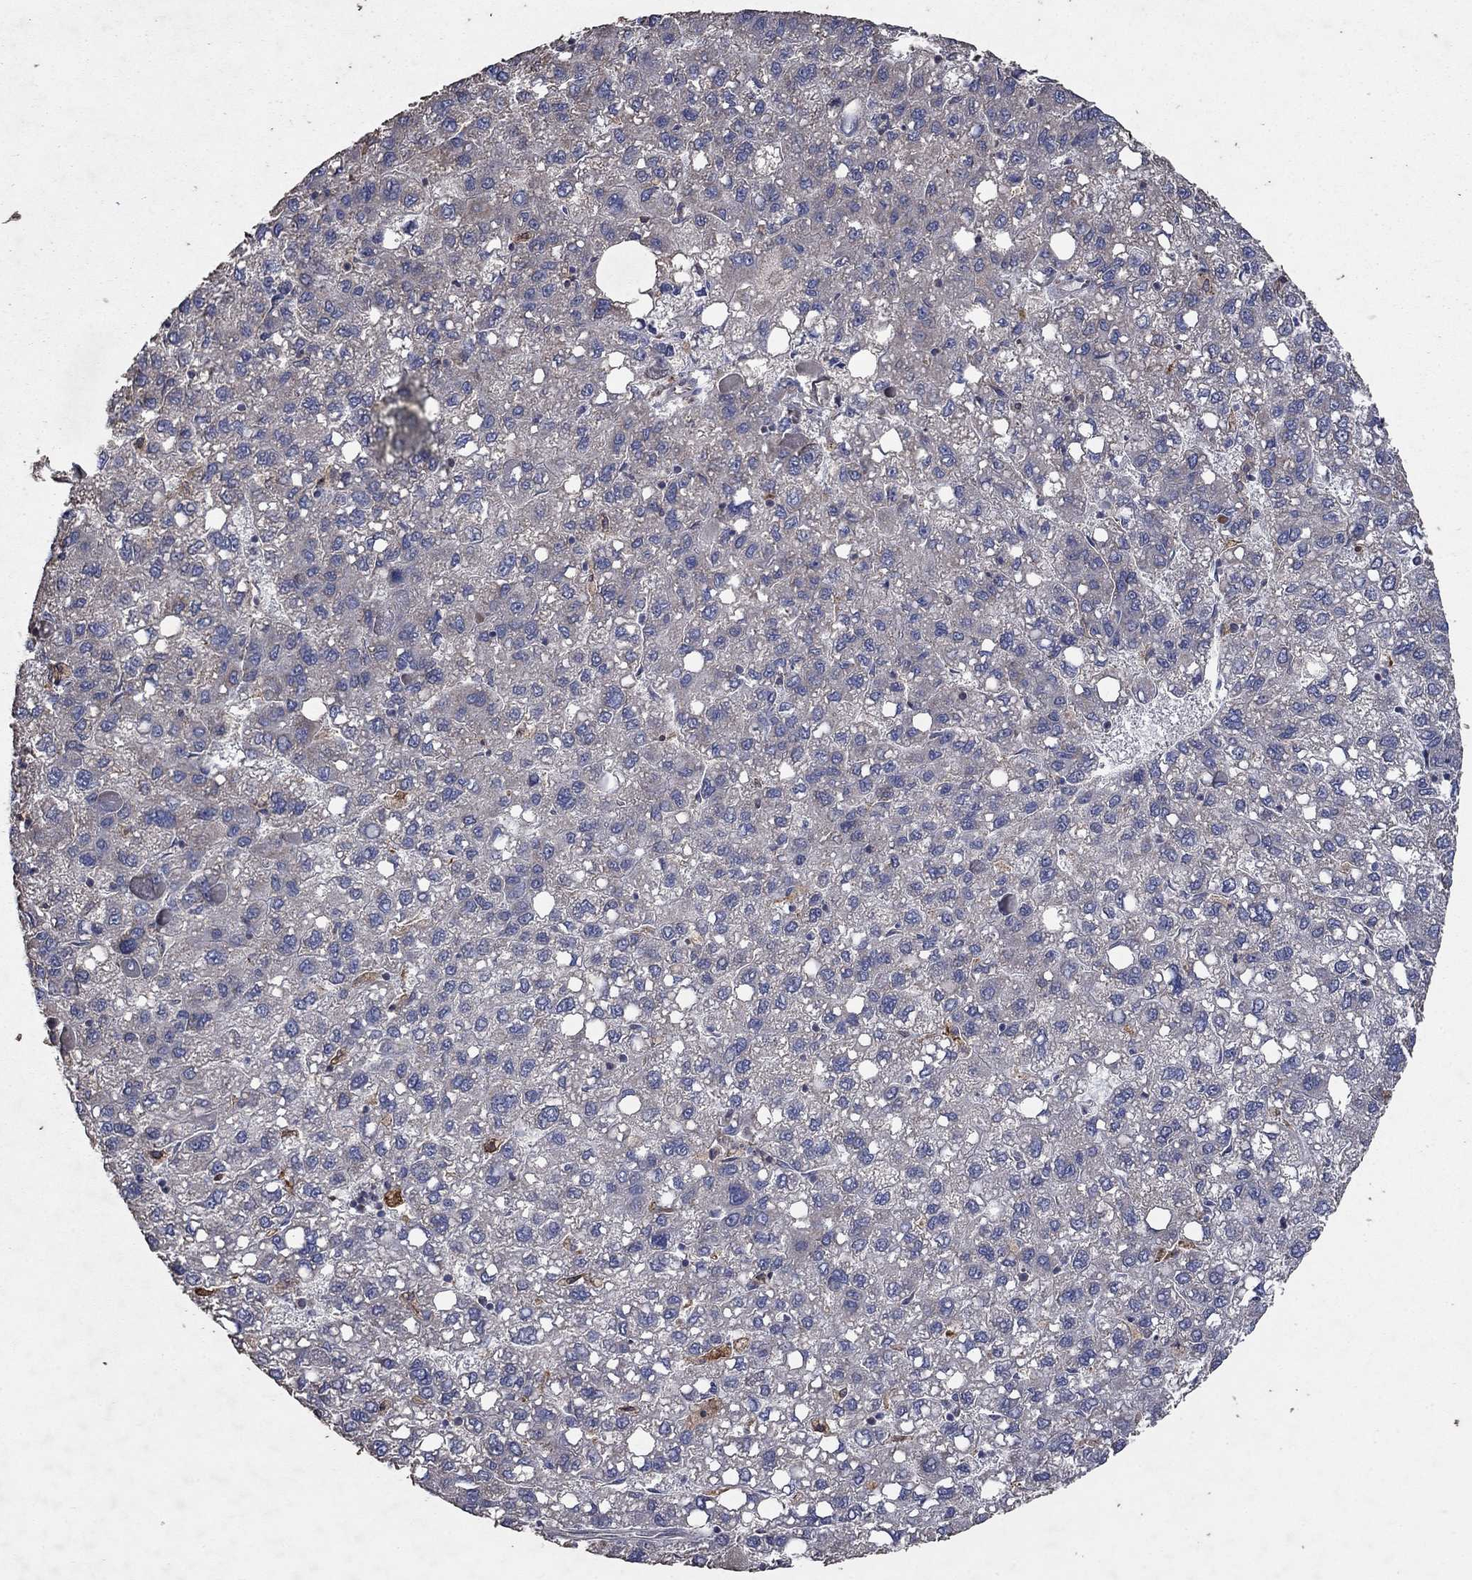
{"staining": {"intensity": "negative", "quantity": "none", "location": "none"}, "tissue": "liver cancer", "cell_type": "Tumor cells", "image_type": "cancer", "snomed": [{"axis": "morphology", "description": "Carcinoma, Hepatocellular, NOS"}, {"axis": "topography", "description": "Liver"}], "caption": "Liver cancer was stained to show a protein in brown. There is no significant positivity in tumor cells. (Stains: DAB IHC with hematoxylin counter stain, Microscopy: brightfield microscopy at high magnification).", "gene": "NCEH1", "patient": {"sex": "female", "age": 82}}